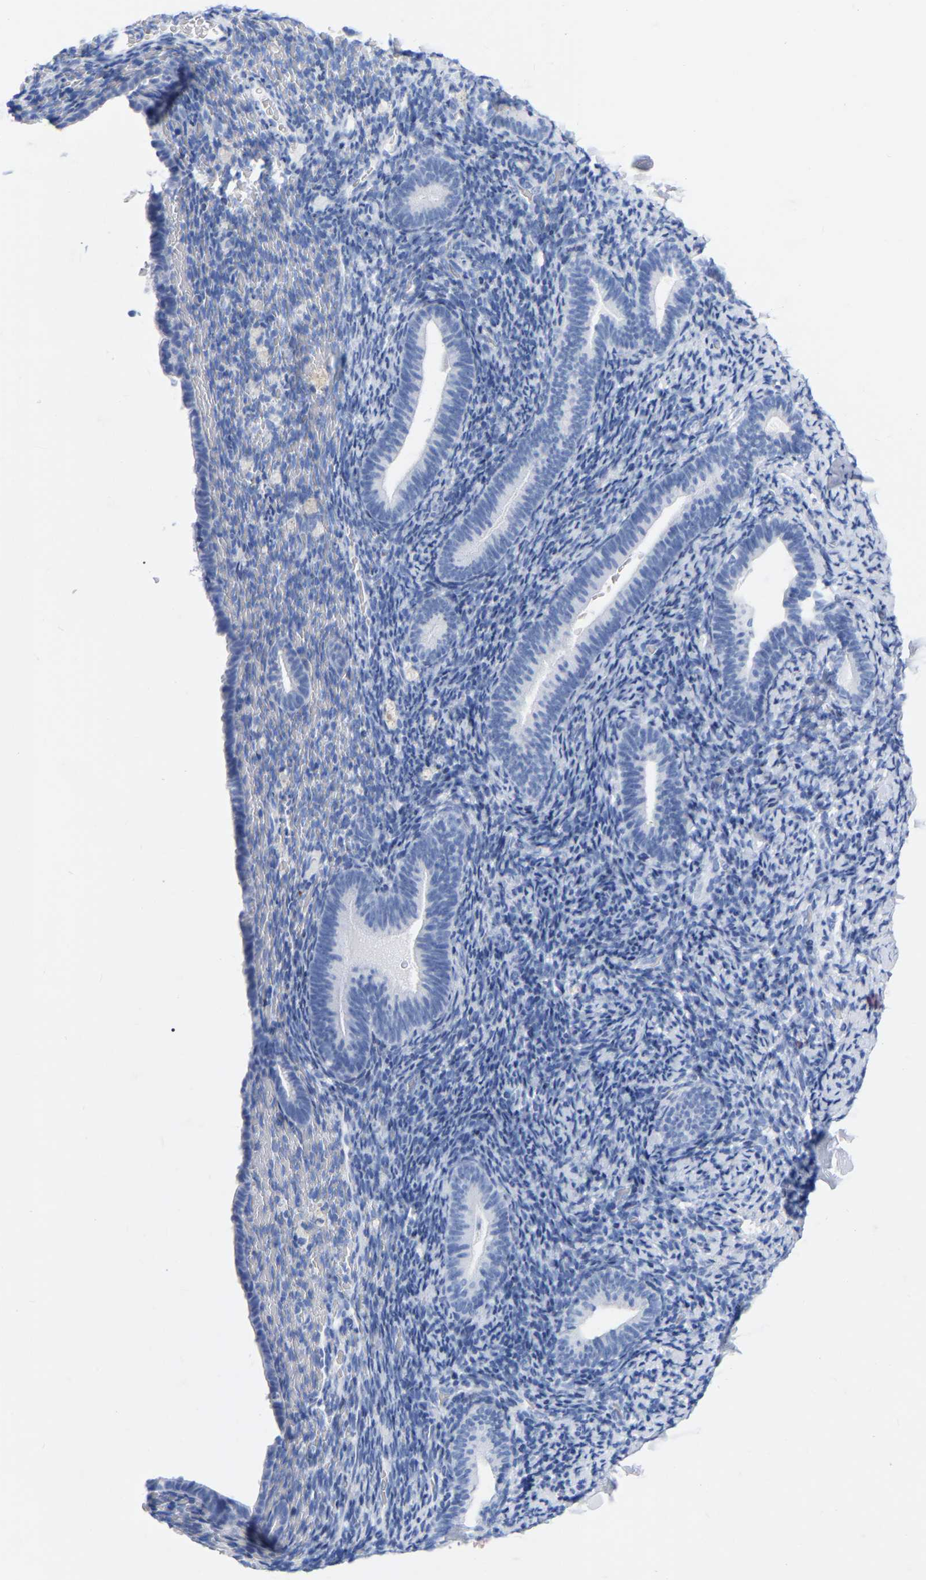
{"staining": {"intensity": "negative", "quantity": "none", "location": "none"}, "tissue": "endometrium", "cell_type": "Cells in endometrial stroma", "image_type": "normal", "snomed": [{"axis": "morphology", "description": "Normal tissue, NOS"}, {"axis": "topography", "description": "Endometrium"}], "caption": "High magnification brightfield microscopy of normal endometrium stained with DAB (brown) and counterstained with hematoxylin (blue): cells in endometrial stroma show no significant positivity.", "gene": "ZNF629", "patient": {"sex": "female", "age": 51}}